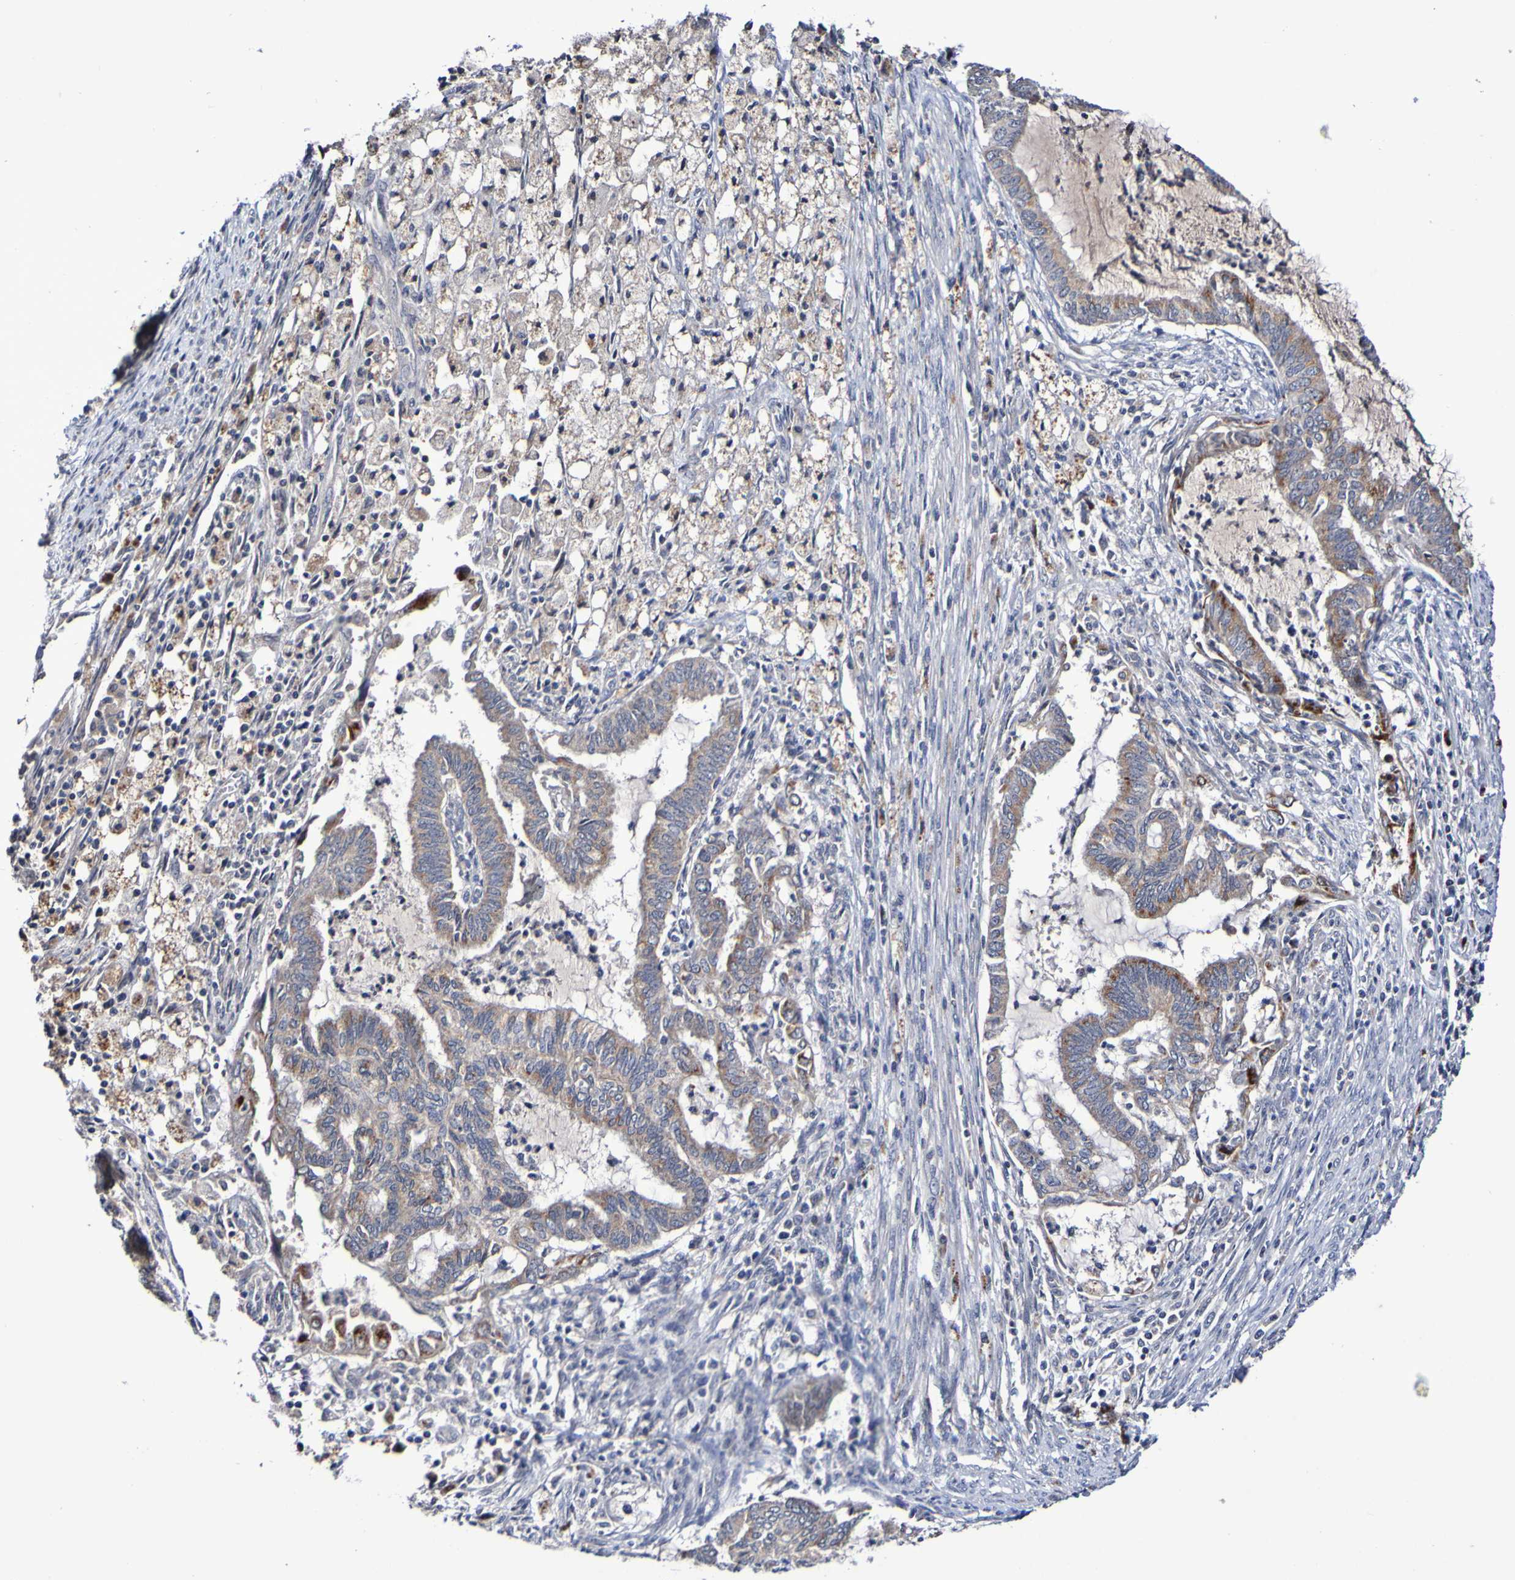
{"staining": {"intensity": "strong", "quantity": "<25%", "location": "cytoplasmic/membranous"}, "tissue": "cervical cancer", "cell_type": "Tumor cells", "image_type": "cancer", "snomed": [{"axis": "morphology", "description": "Normal tissue, NOS"}, {"axis": "morphology", "description": "Adenocarcinoma, NOS"}, {"axis": "topography", "description": "Cervix"}, {"axis": "topography", "description": "Endometrium"}], "caption": "Immunohistochemistry of human cervical cancer displays medium levels of strong cytoplasmic/membranous positivity in approximately <25% of tumor cells. The protein of interest is shown in brown color, while the nuclei are stained blue.", "gene": "PTP4A2", "patient": {"sex": "female", "age": 86}}